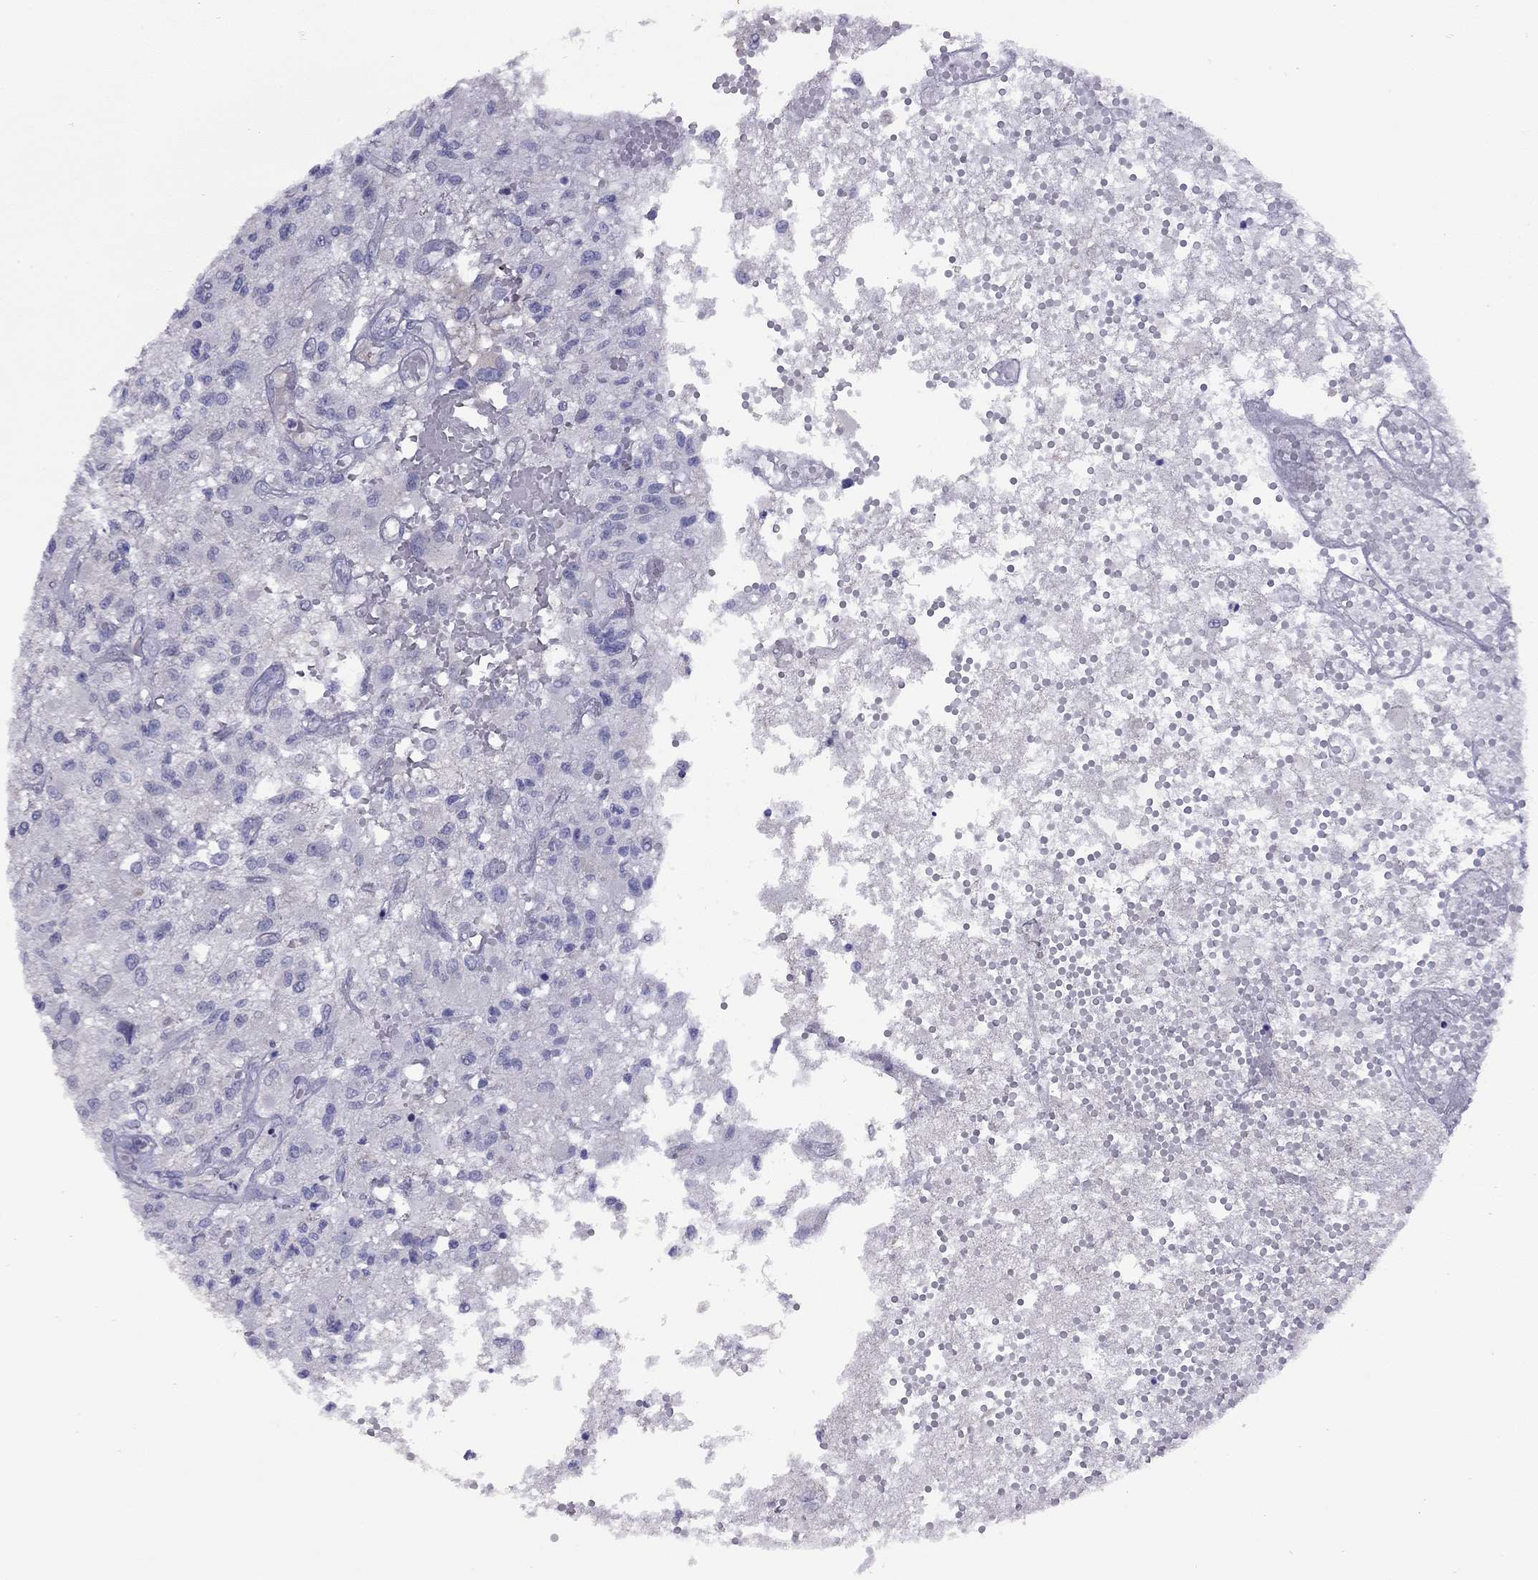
{"staining": {"intensity": "negative", "quantity": "none", "location": "none"}, "tissue": "glioma", "cell_type": "Tumor cells", "image_type": "cancer", "snomed": [{"axis": "morphology", "description": "Glioma, malignant, High grade"}, {"axis": "topography", "description": "Brain"}], "caption": "Immunohistochemistry of malignant glioma (high-grade) demonstrates no staining in tumor cells.", "gene": "CPNE4", "patient": {"sex": "female", "age": 63}}